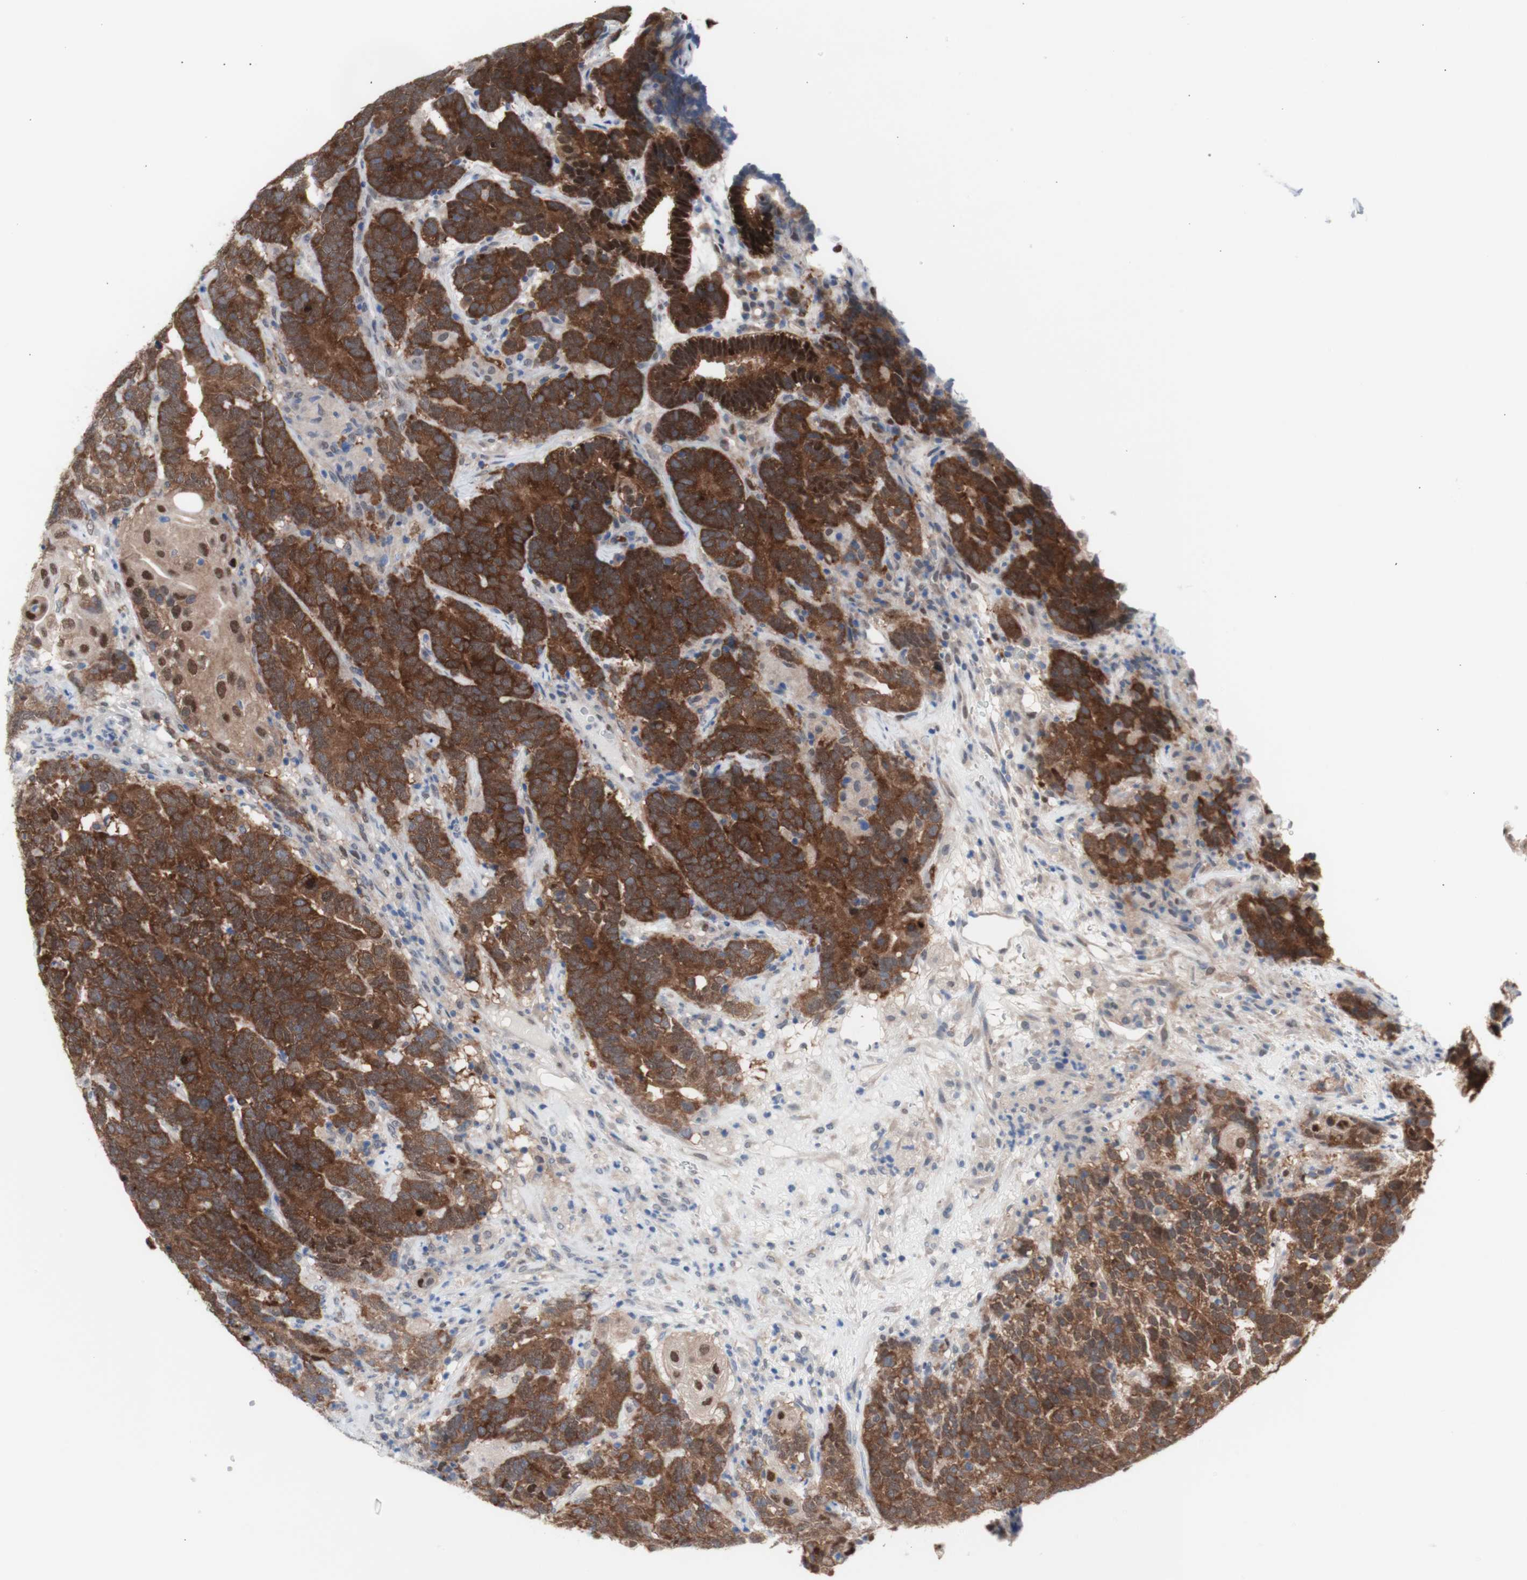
{"staining": {"intensity": "strong", "quantity": ">75%", "location": "cytoplasmic/membranous,nuclear"}, "tissue": "testis cancer", "cell_type": "Tumor cells", "image_type": "cancer", "snomed": [{"axis": "morphology", "description": "Carcinoma, Embryonal, NOS"}, {"axis": "topography", "description": "Testis"}], "caption": "Immunohistochemistry histopathology image of neoplastic tissue: embryonal carcinoma (testis) stained using immunohistochemistry (IHC) displays high levels of strong protein expression localized specifically in the cytoplasmic/membranous and nuclear of tumor cells, appearing as a cytoplasmic/membranous and nuclear brown color.", "gene": "PRMT5", "patient": {"sex": "male", "age": 26}}